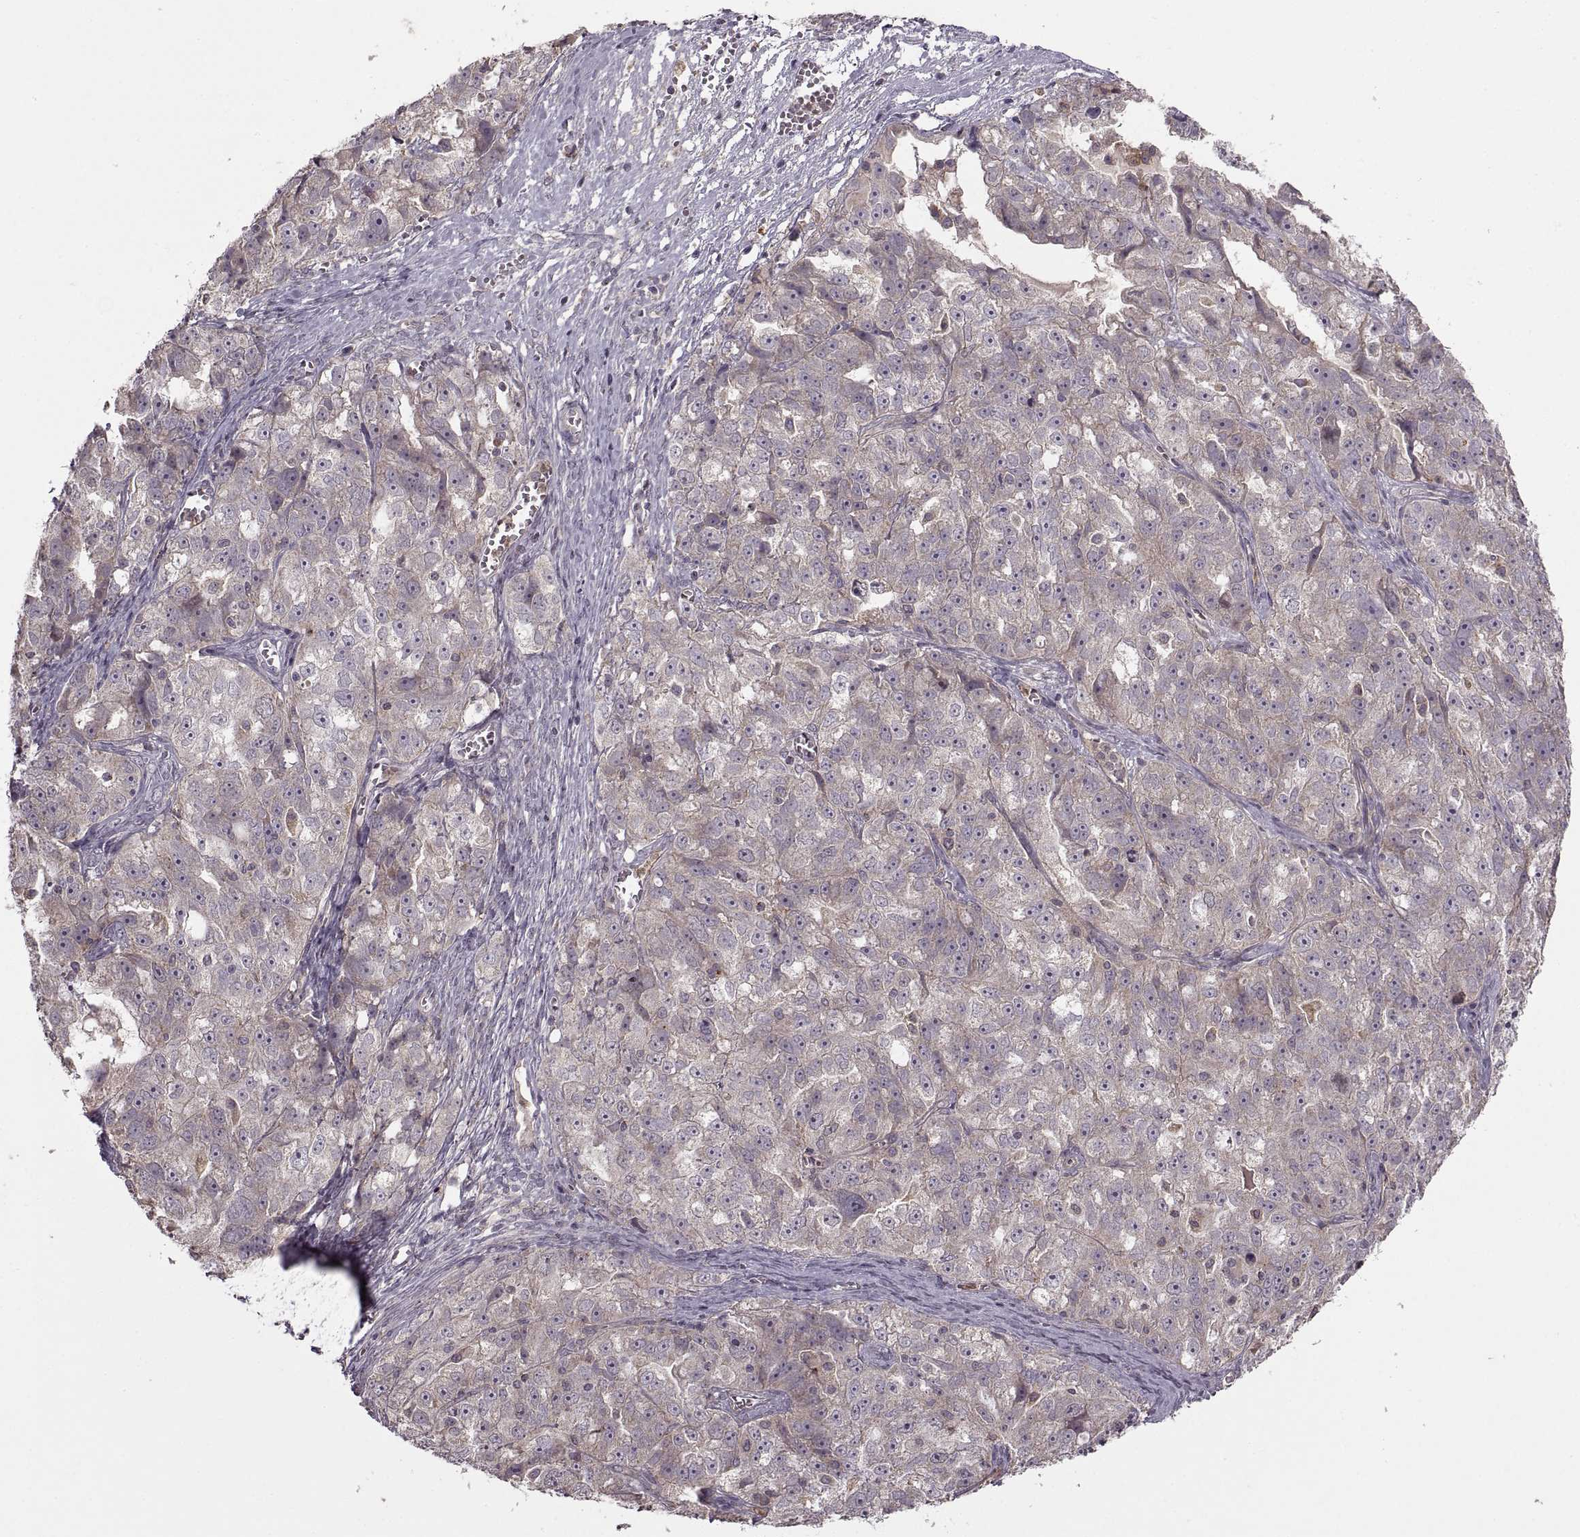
{"staining": {"intensity": "negative", "quantity": "none", "location": "none"}, "tissue": "ovarian cancer", "cell_type": "Tumor cells", "image_type": "cancer", "snomed": [{"axis": "morphology", "description": "Cystadenocarcinoma, serous, NOS"}, {"axis": "topography", "description": "Ovary"}], "caption": "This is an immunohistochemistry (IHC) histopathology image of human ovarian cancer (serous cystadenocarcinoma). There is no staining in tumor cells.", "gene": "PIERCE1", "patient": {"sex": "female", "age": 51}}